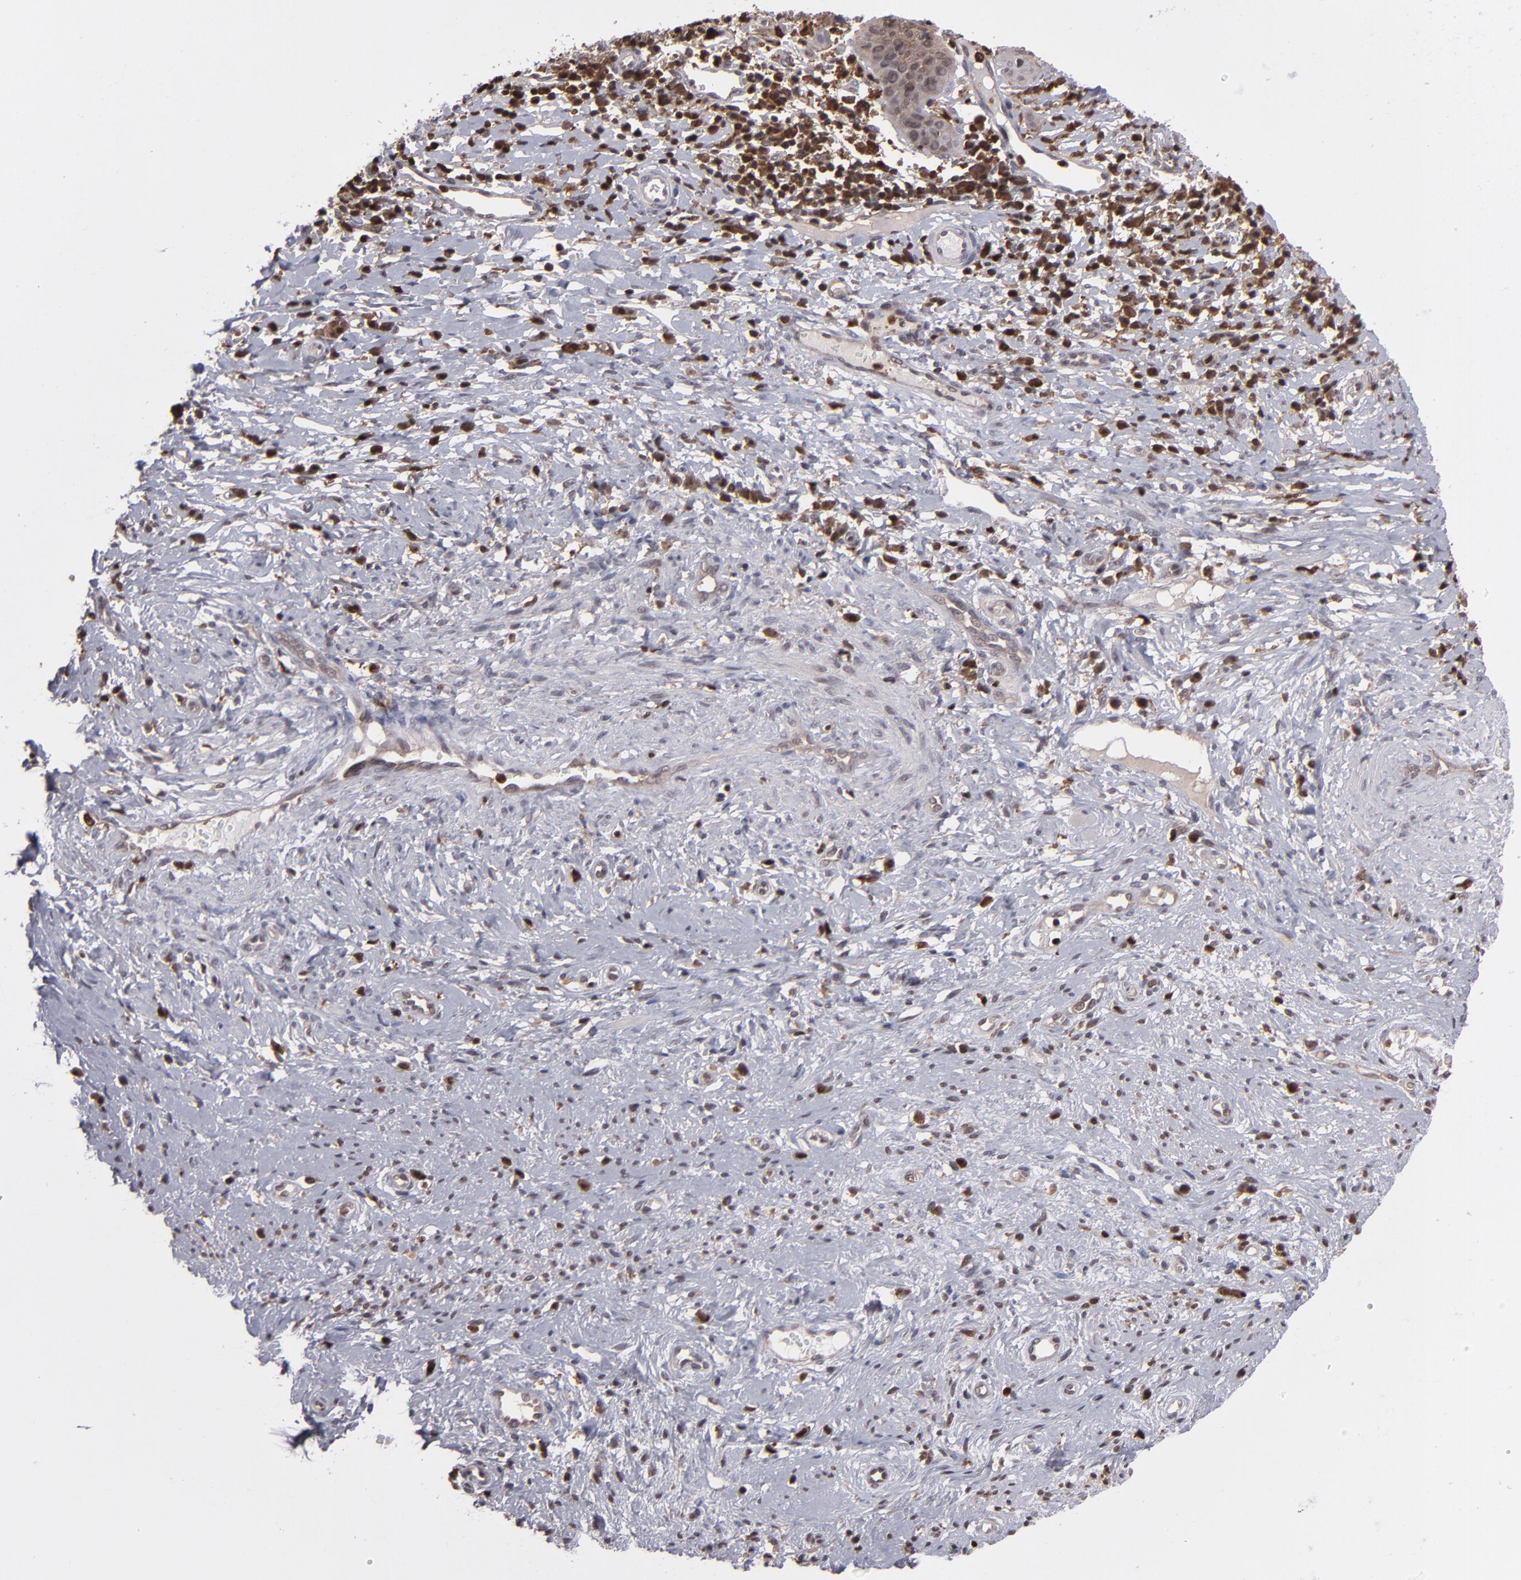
{"staining": {"intensity": "moderate", "quantity": ">75%", "location": "cytoplasmic/membranous,nuclear"}, "tissue": "cervical cancer", "cell_type": "Tumor cells", "image_type": "cancer", "snomed": [{"axis": "morphology", "description": "Normal tissue, NOS"}, {"axis": "morphology", "description": "Squamous cell carcinoma, NOS"}, {"axis": "topography", "description": "Cervix"}], "caption": "DAB immunohistochemical staining of cervical cancer (squamous cell carcinoma) demonstrates moderate cytoplasmic/membranous and nuclear protein expression in approximately >75% of tumor cells.", "gene": "GRB2", "patient": {"sex": "female", "age": 39}}